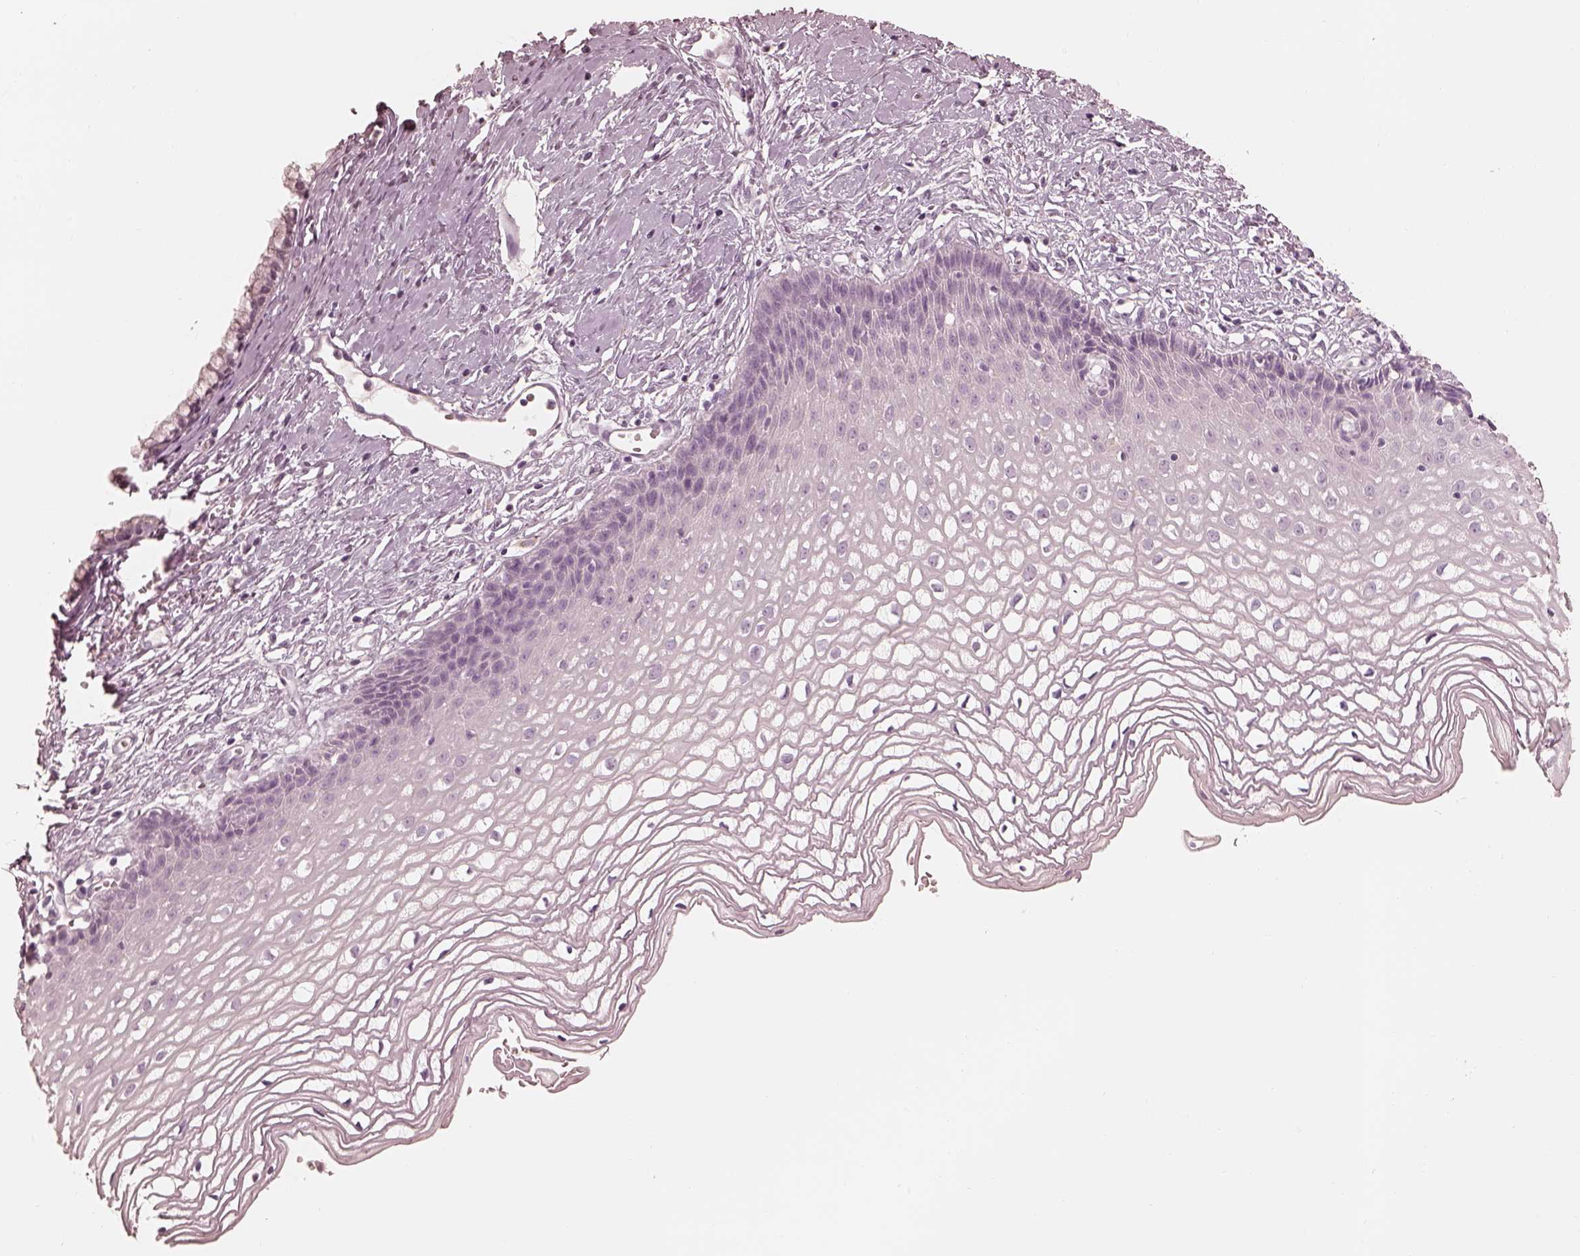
{"staining": {"intensity": "negative", "quantity": "none", "location": "none"}, "tissue": "cervix", "cell_type": "Squamous epithelial cells", "image_type": "normal", "snomed": [{"axis": "morphology", "description": "Normal tissue, NOS"}, {"axis": "topography", "description": "Cervix"}], "caption": "DAB (3,3'-diaminobenzidine) immunohistochemical staining of benign human cervix demonstrates no significant staining in squamous epithelial cells.", "gene": "CALR3", "patient": {"sex": "female", "age": 40}}